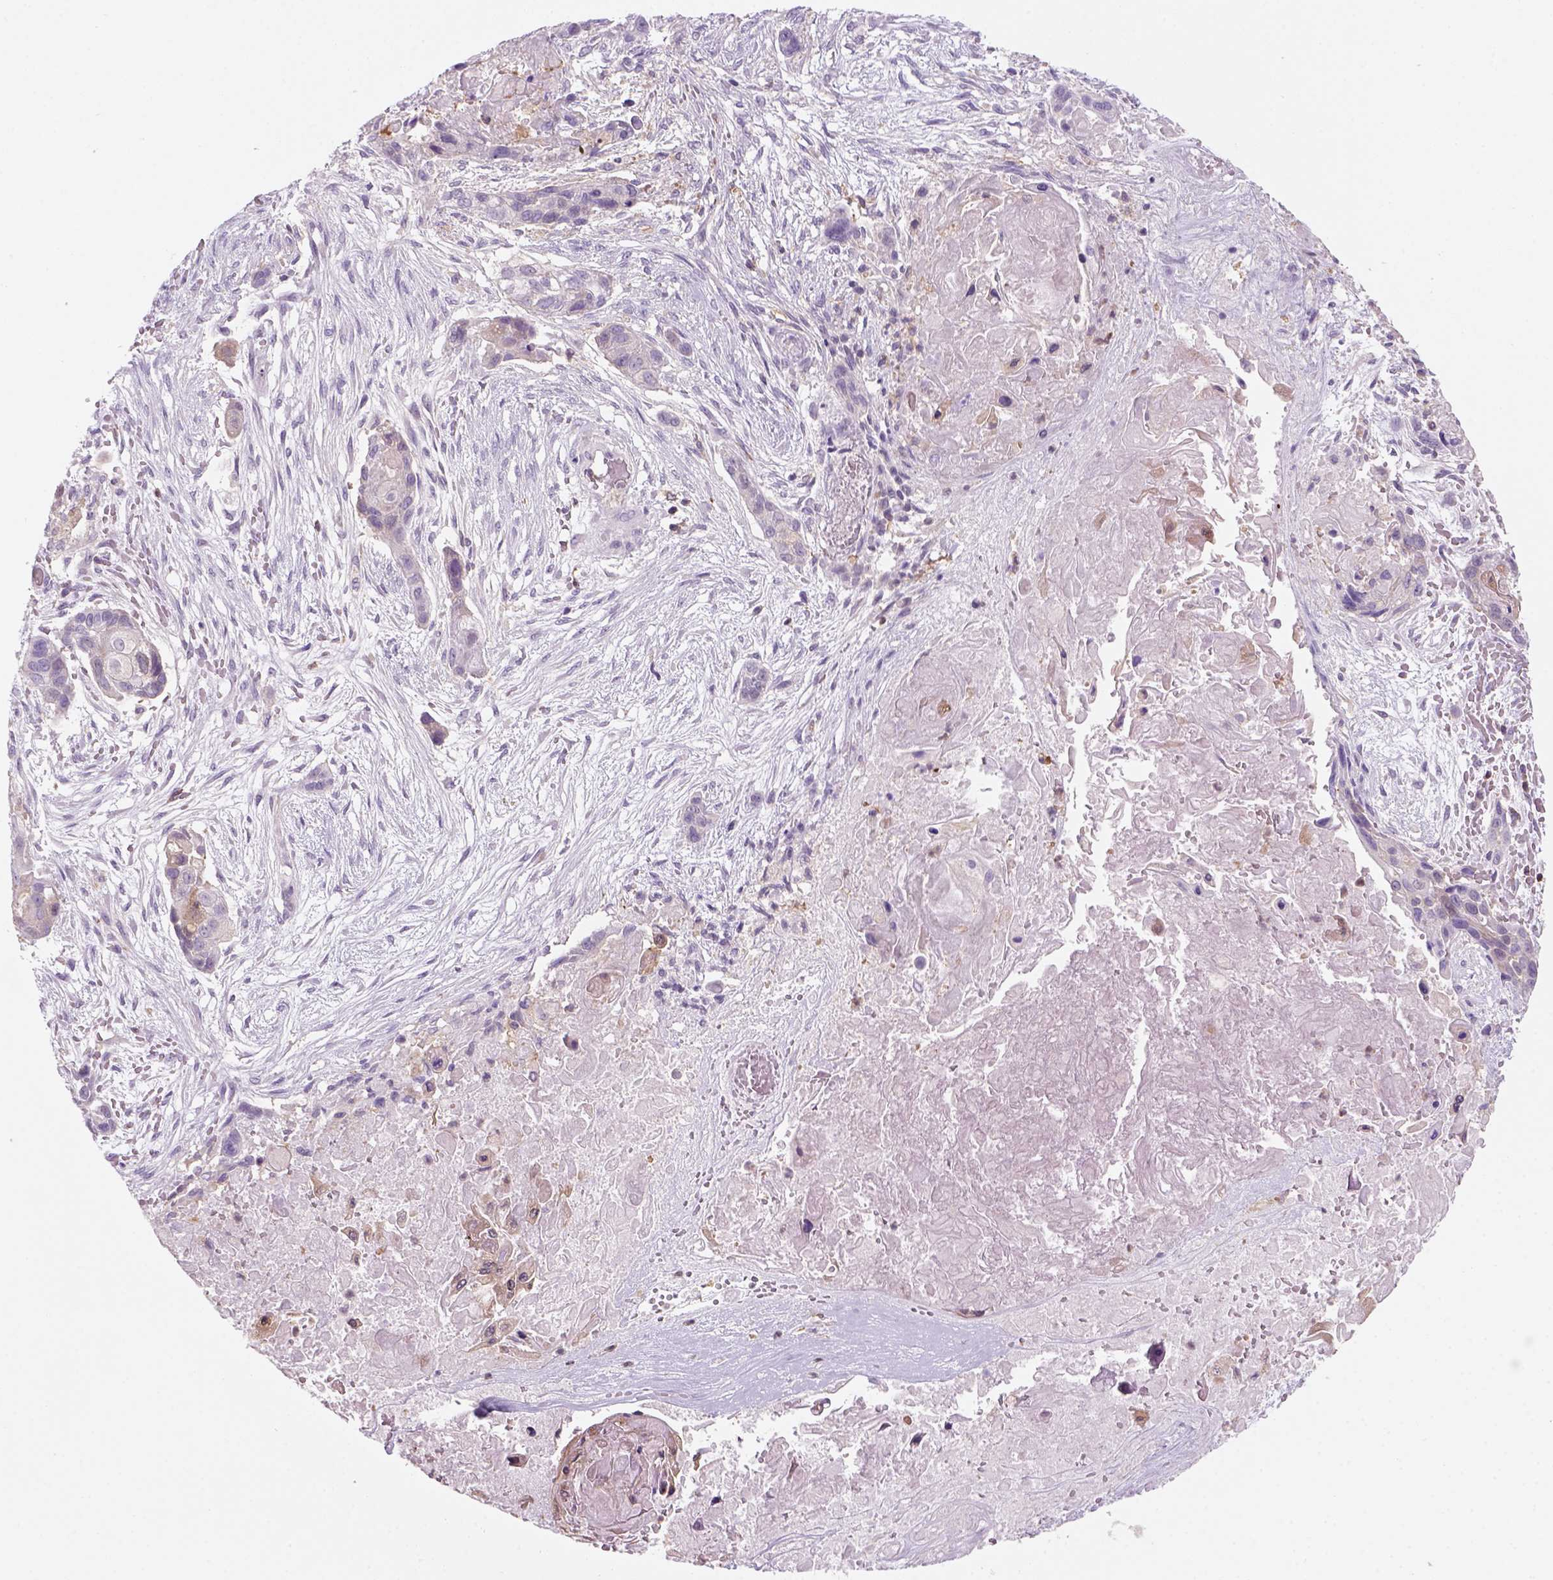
{"staining": {"intensity": "weak", "quantity": "<25%", "location": "cytoplasmic/membranous"}, "tissue": "lung cancer", "cell_type": "Tumor cells", "image_type": "cancer", "snomed": [{"axis": "morphology", "description": "Squamous cell carcinoma, NOS"}, {"axis": "topography", "description": "Lung"}], "caption": "IHC of lung cancer reveals no positivity in tumor cells. (Brightfield microscopy of DAB (3,3'-diaminobenzidine) IHC at high magnification).", "gene": "GOT1", "patient": {"sex": "male", "age": 69}}